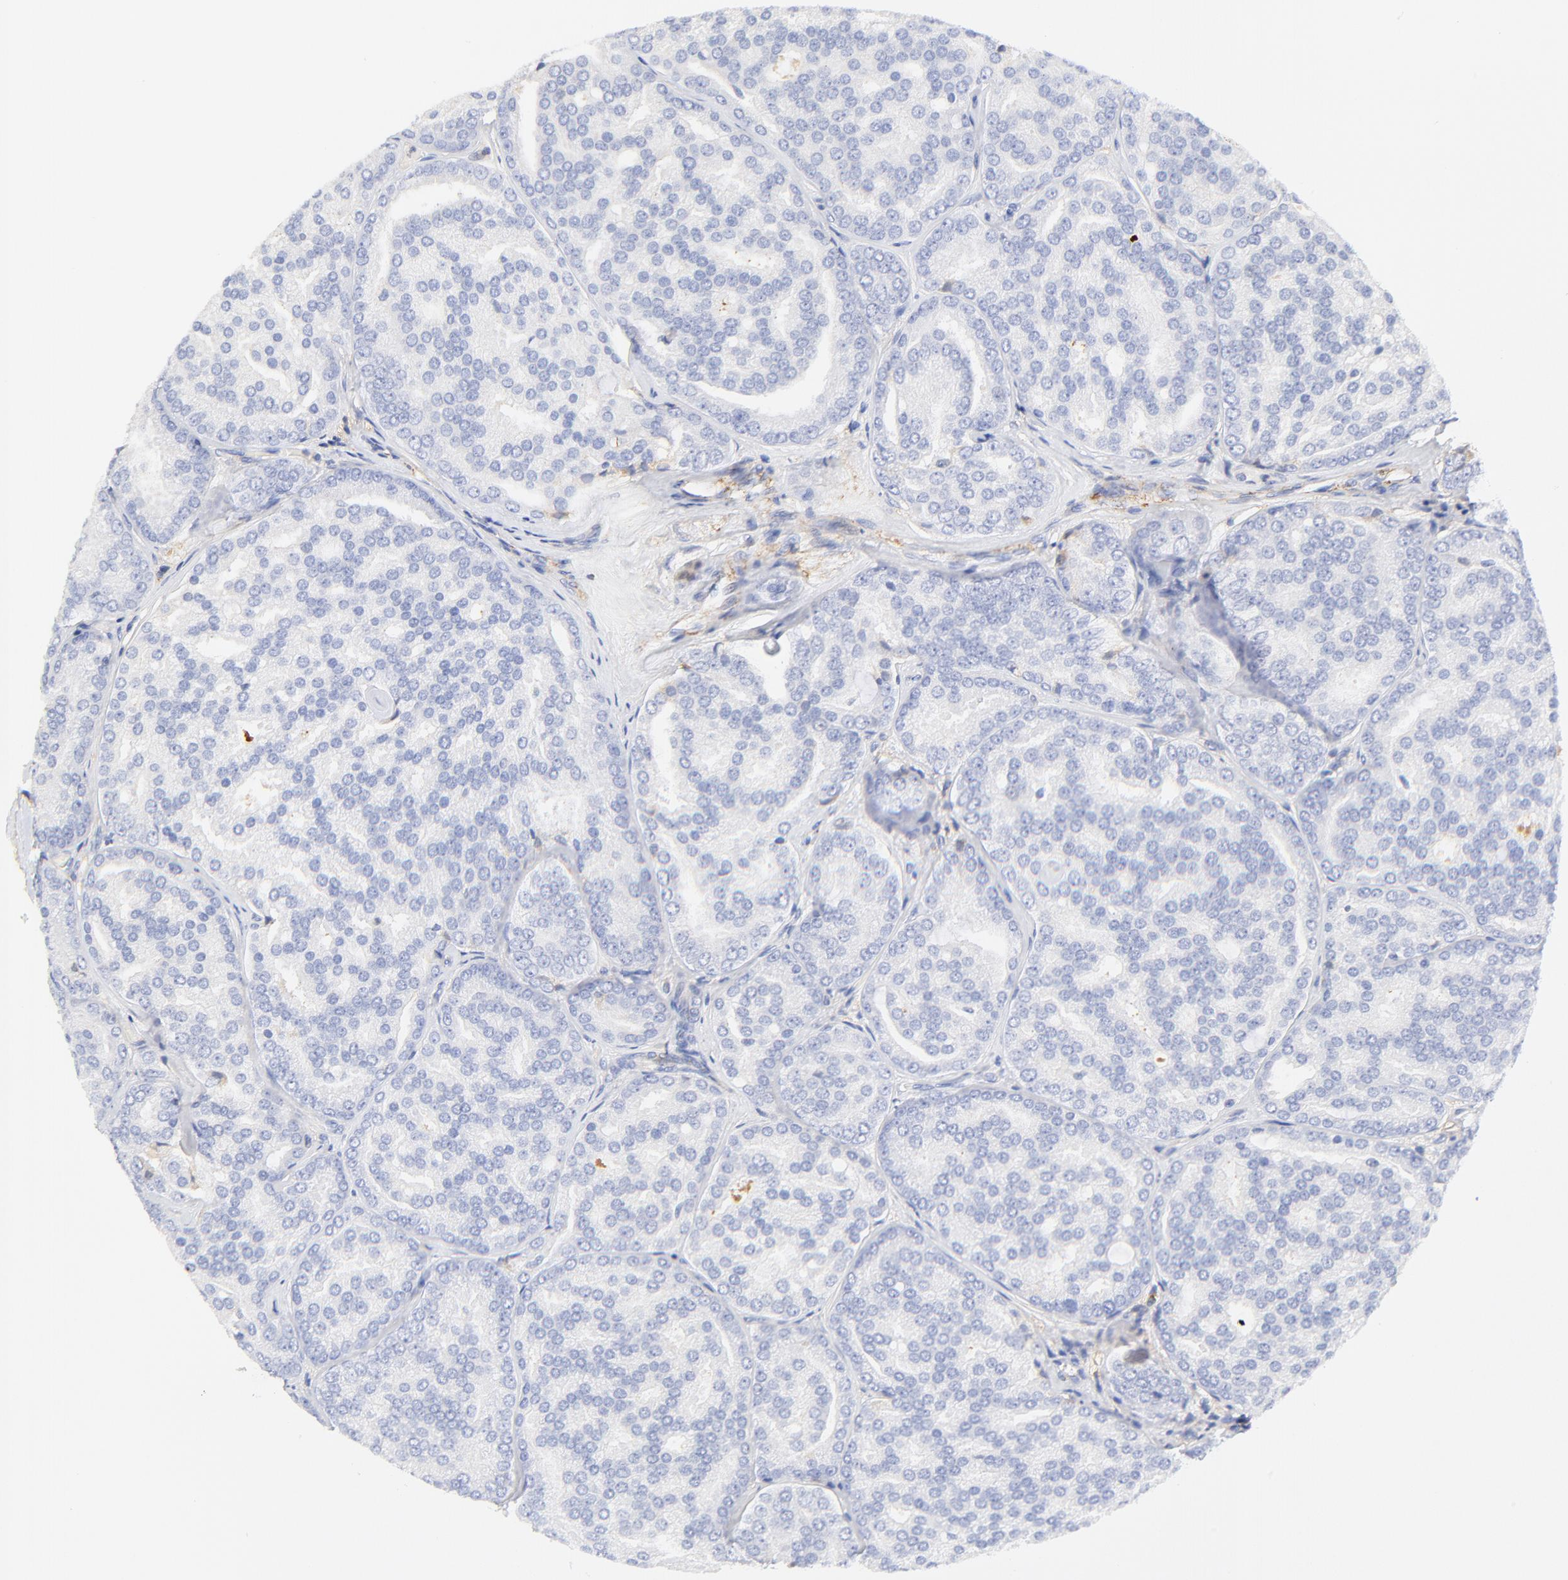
{"staining": {"intensity": "negative", "quantity": "none", "location": "none"}, "tissue": "prostate cancer", "cell_type": "Tumor cells", "image_type": "cancer", "snomed": [{"axis": "morphology", "description": "Adenocarcinoma, High grade"}, {"axis": "topography", "description": "Prostate"}], "caption": "Image shows no significant protein positivity in tumor cells of prostate high-grade adenocarcinoma.", "gene": "MDGA2", "patient": {"sex": "male", "age": 64}}